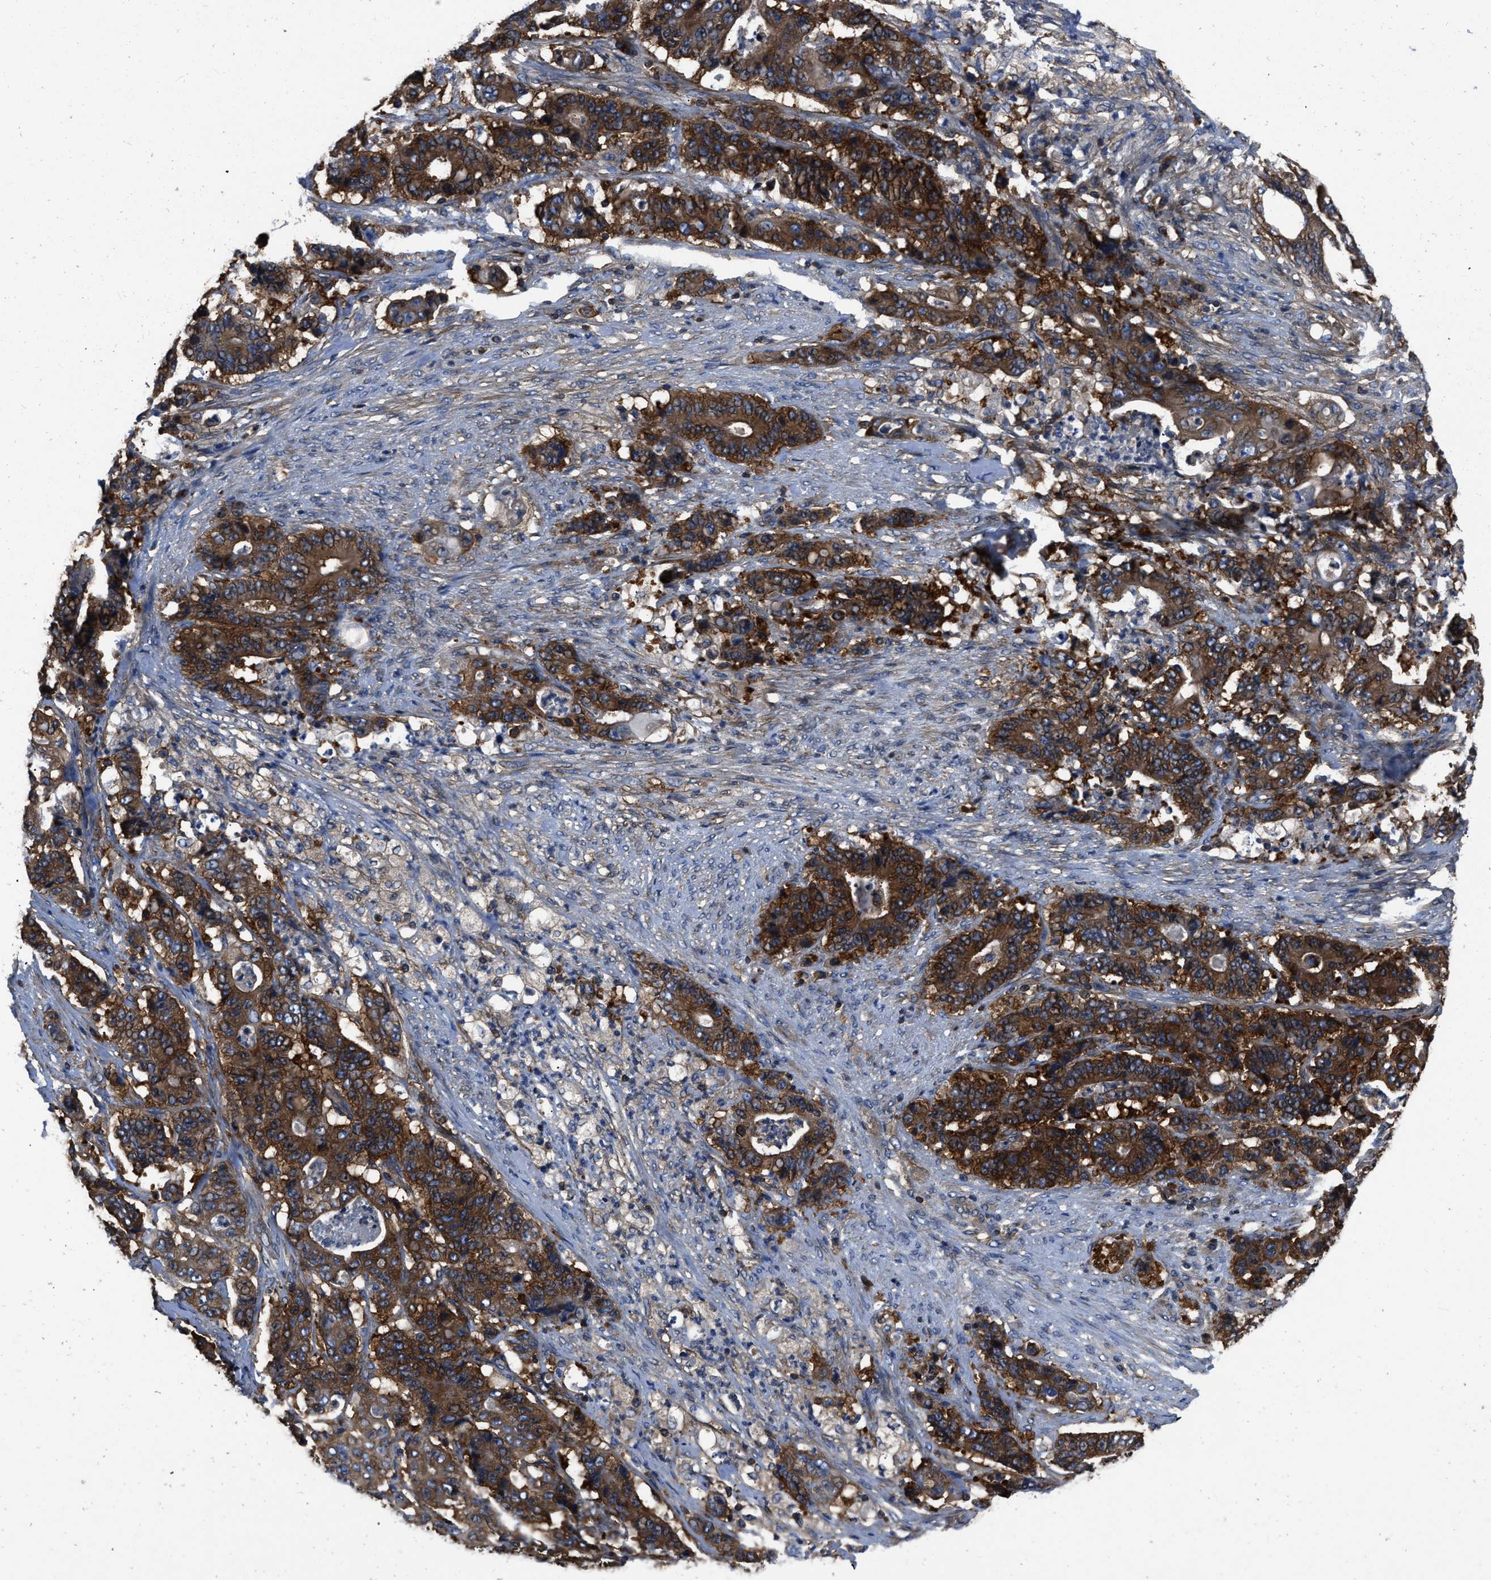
{"staining": {"intensity": "strong", "quantity": ">75%", "location": "cytoplasmic/membranous"}, "tissue": "stomach cancer", "cell_type": "Tumor cells", "image_type": "cancer", "snomed": [{"axis": "morphology", "description": "Adenocarcinoma, NOS"}, {"axis": "topography", "description": "Stomach"}], "caption": "This histopathology image reveals immunohistochemistry staining of adenocarcinoma (stomach), with high strong cytoplasmic/membranous expression in about >75% of tumor cells.", "gene": "YARS1", "patient": {"sex": "female", "age": 73}}